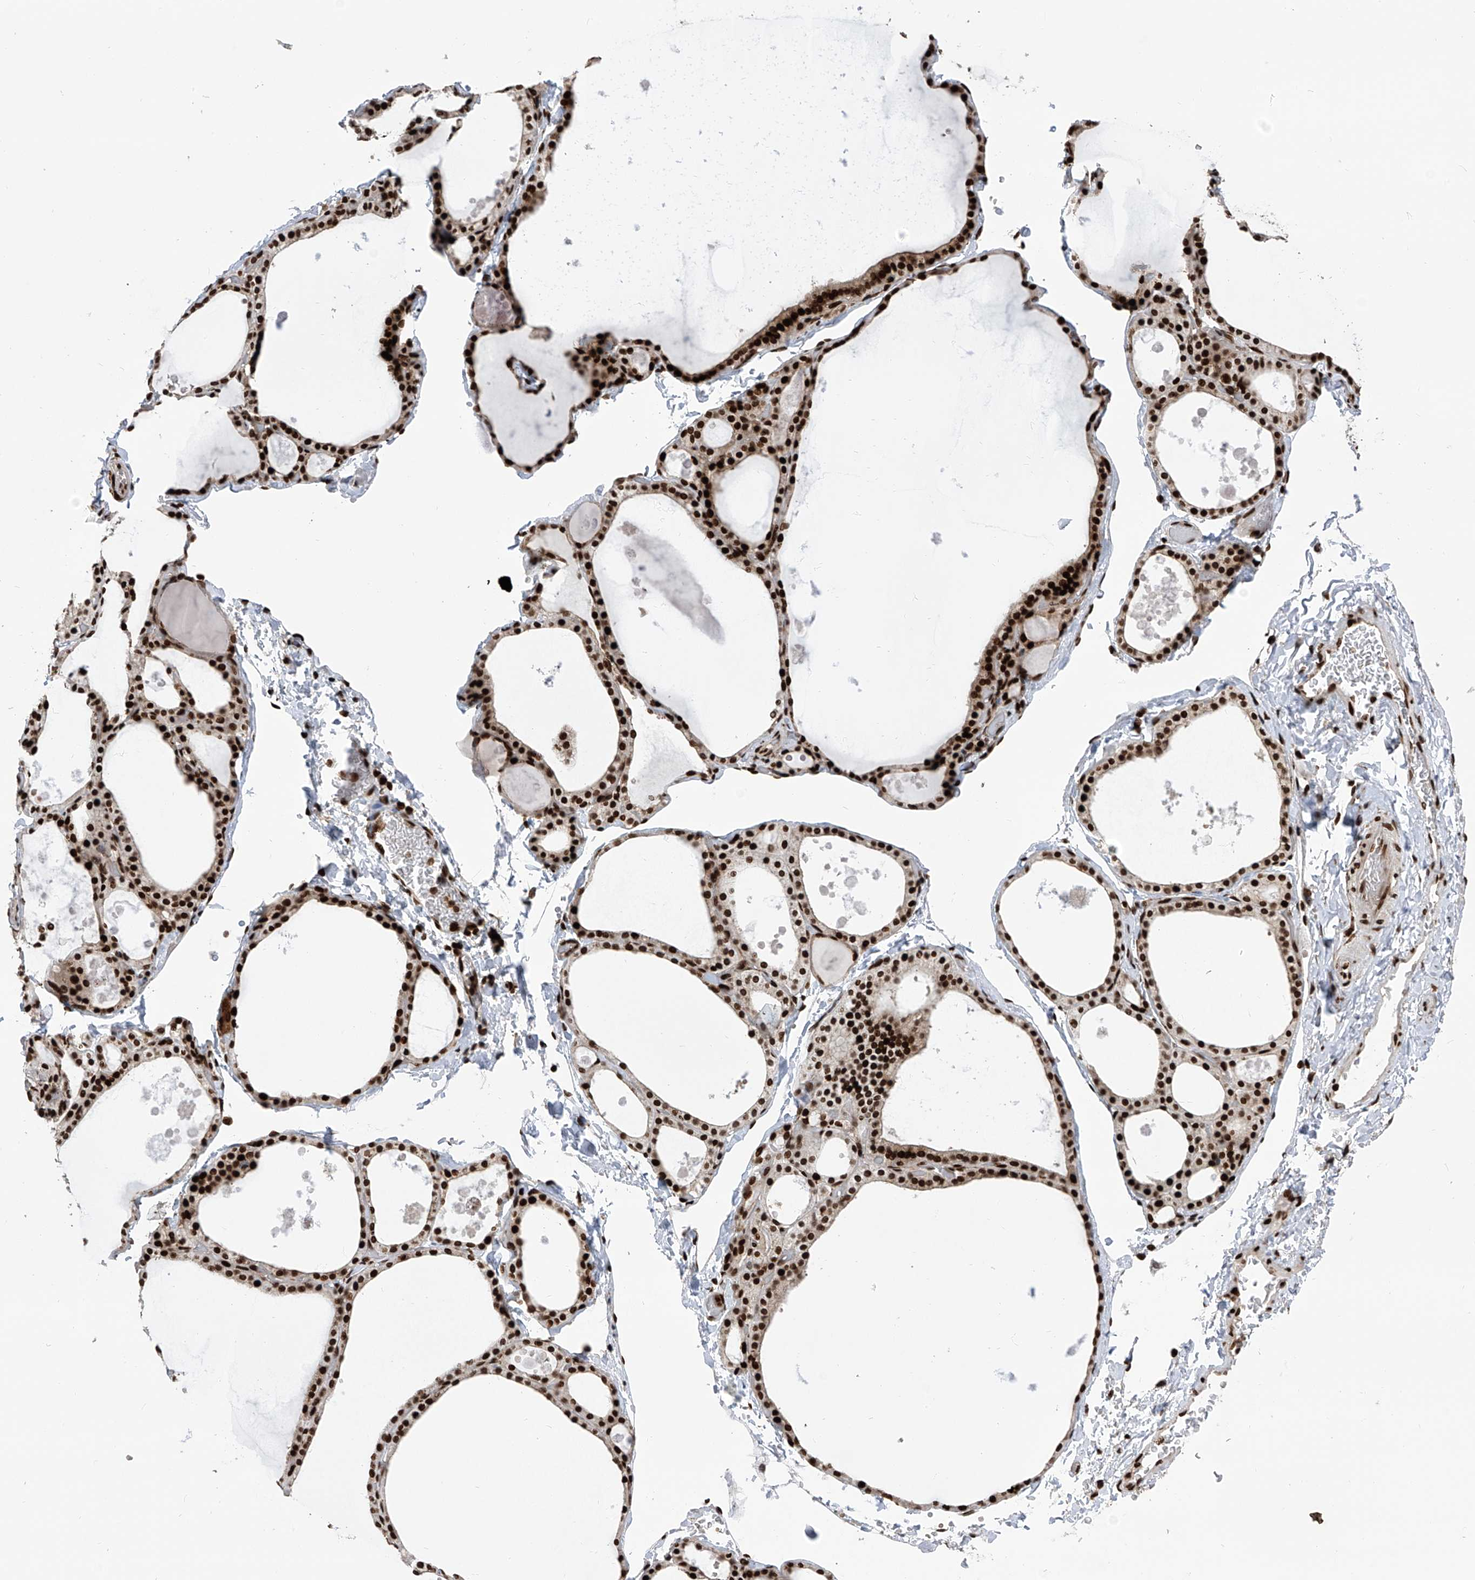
{"staining": {"intensity": "strong", "quantity": ">75%", "location": "nuclear"}, "tissue": "thyroid gland", "cell_type": "Glandular cells", "image_type": "normal", "snomed": [{"axis": "morphology", "description": "Normal tissue, NOS"}, {"axis": "topography", "description": "Thyroid gland"}], "caption": "About >75% of glandular cells in unremarkable thyroid gland demonstrate strong nuclear protein staining as visualized by brown immunohistochemical staining.", "gene": "PAK1IP1", "patient": {"sex": "male", "age": 56}}